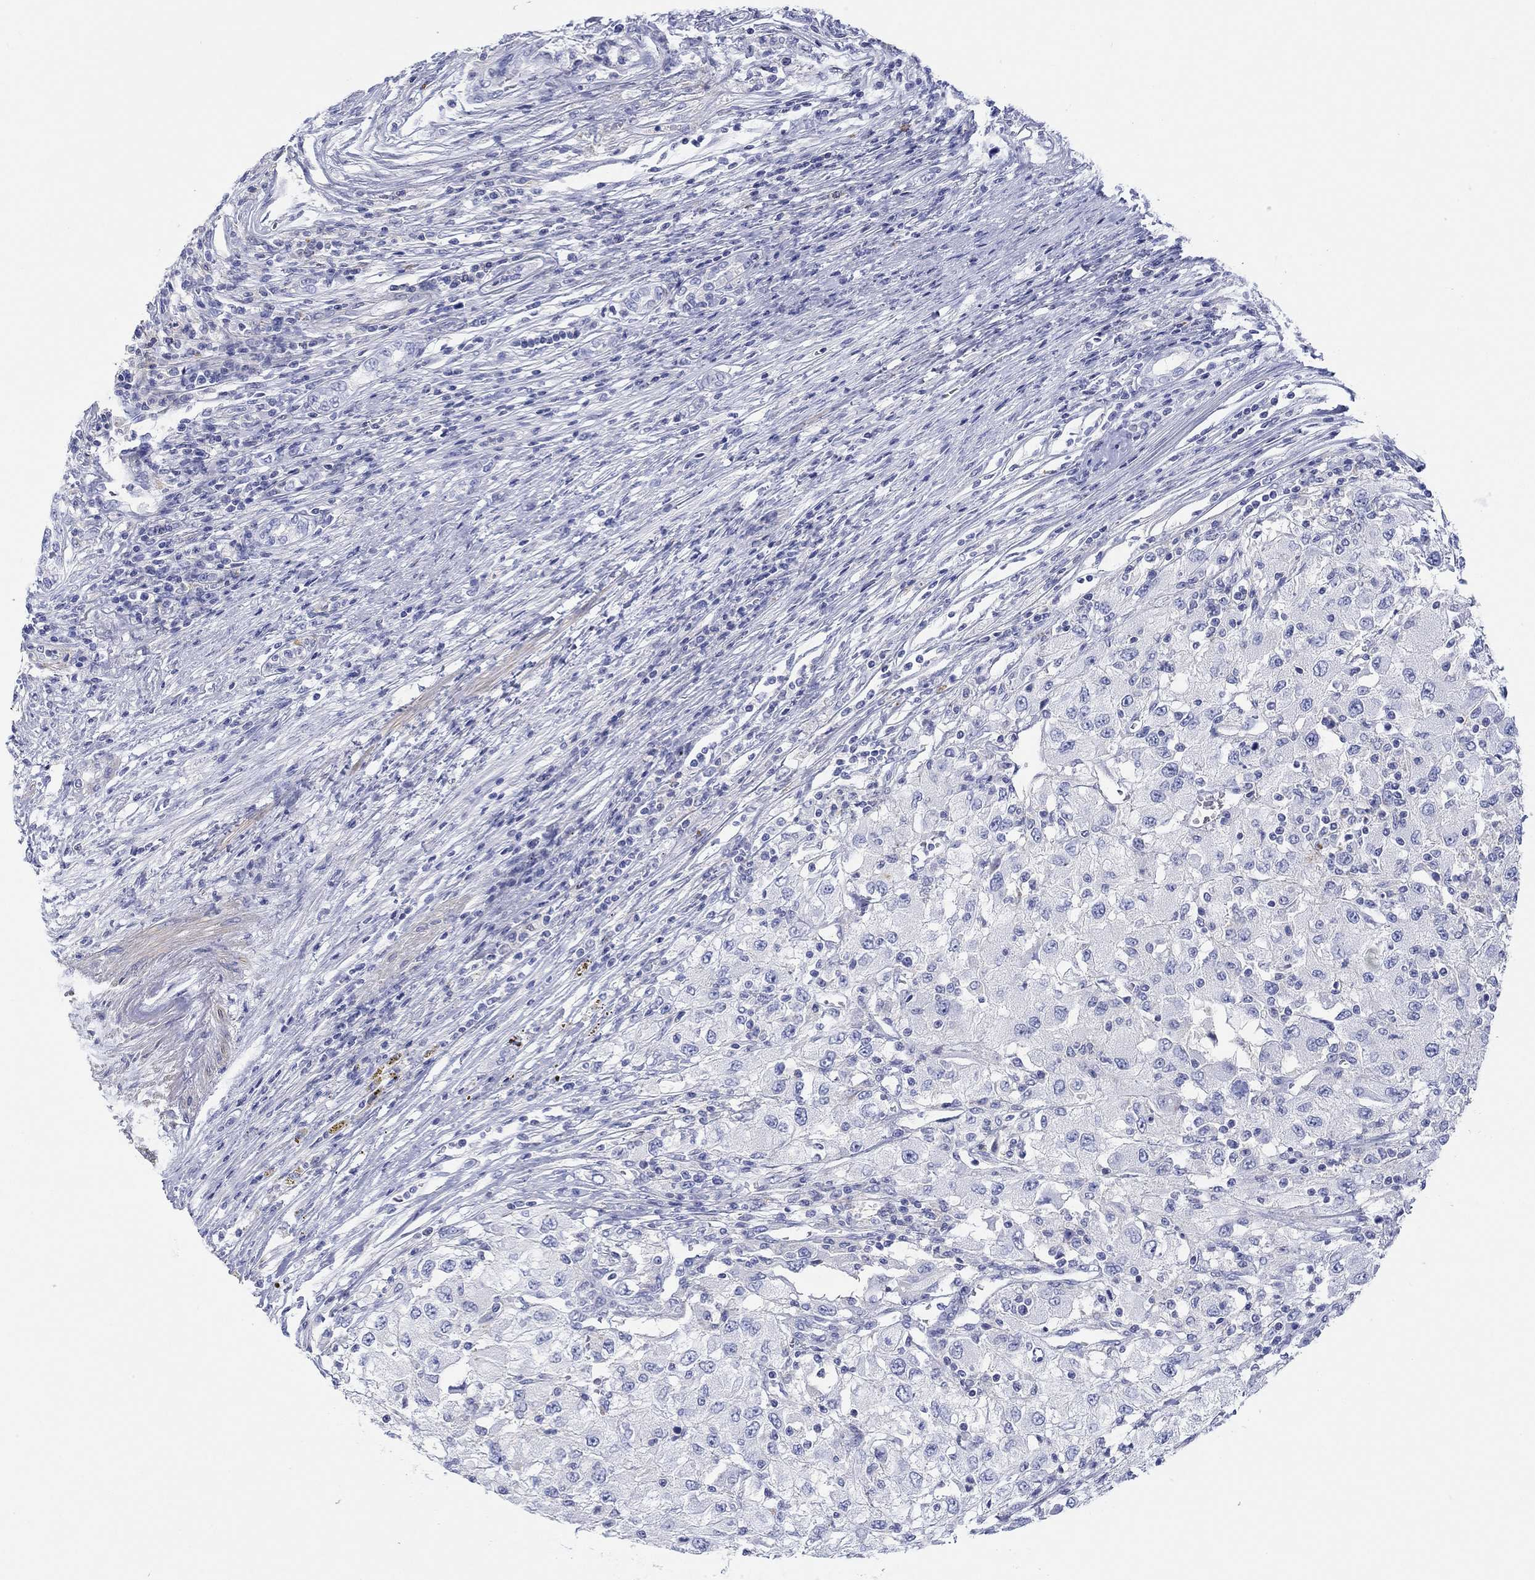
{"staining": {"intensity": "negative", "quantity": "none", "location": "none"}, "tissue": "renal cancer", "cell_type": "Tumor cells", "image_type": "cancer", "snomed": [{"axis": "morphology", "description": "Adenocarcinoma, NOS"}, {"axis": "topography", "description": "Kidney"}], "caption": "This is an immunohistochemistry (IHC) image of renal cancer (adenocarcinoma). There is no expression in tumor cells.", "gene": "PPIL6", "patient": {"sex": "female", "age": 67}}